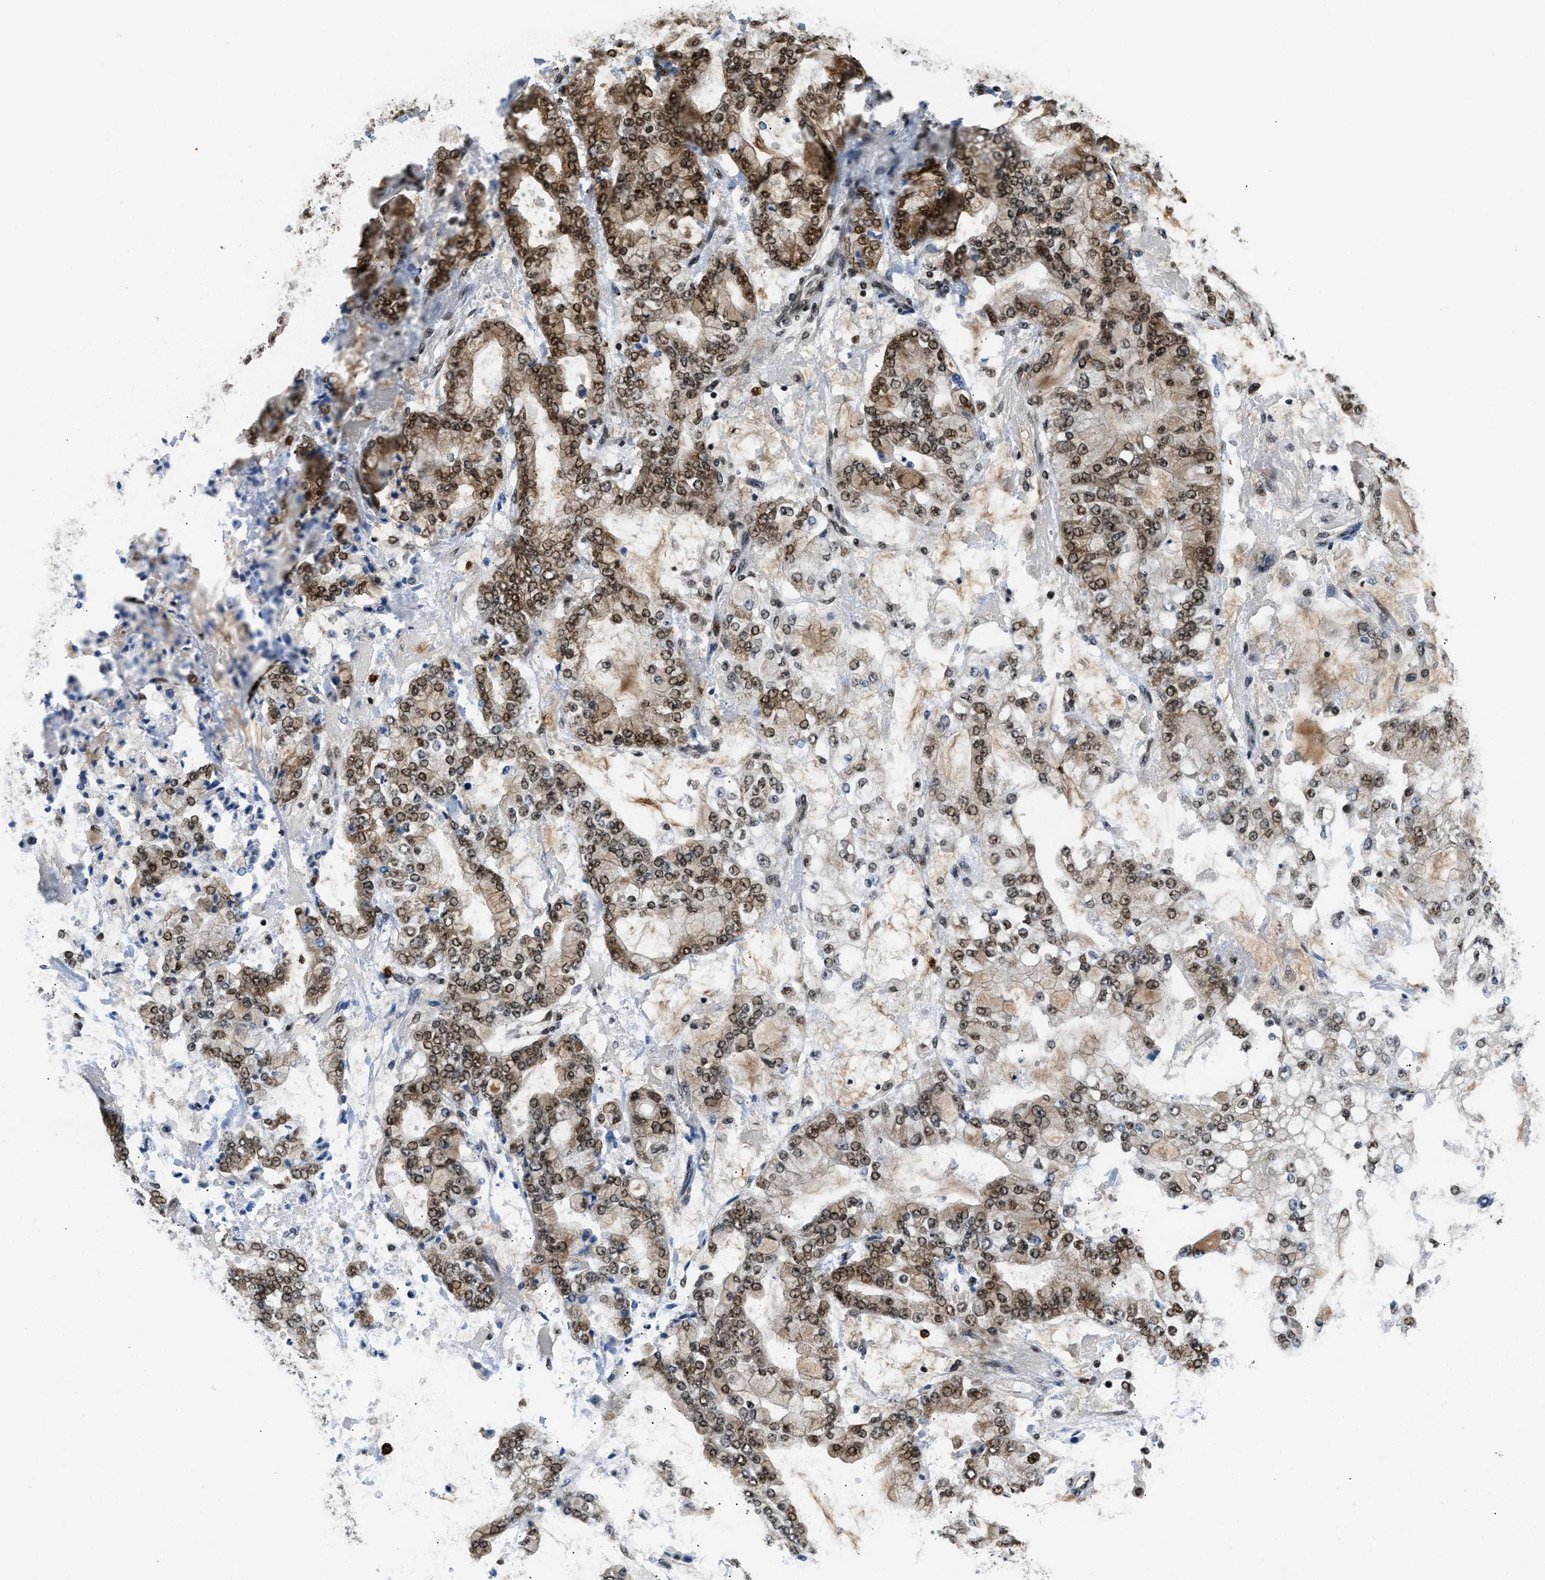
{"staining": {"intensity": "moderate", "quantity": "25%-75%", "location": "cytoplasmic/membranous,nuclear"}, "tissue": "stomach cancer", "cell_type": "Tumor cells", "image_type": "cancer", "snomed": [{"axis": "morphology", "description": "Adenocarcinoma, NOS"}, {"axis": "topography", "description": "Stomach"}], "caption": "The immunohistochemical stain shows moderate cytoplasmic/membranous and nuclear positivity in tumor cells of adenocarcinoma (stomach) tissue.", "gene": "CCNDBP1", "patient": {"sex": "male", "age": 76}}